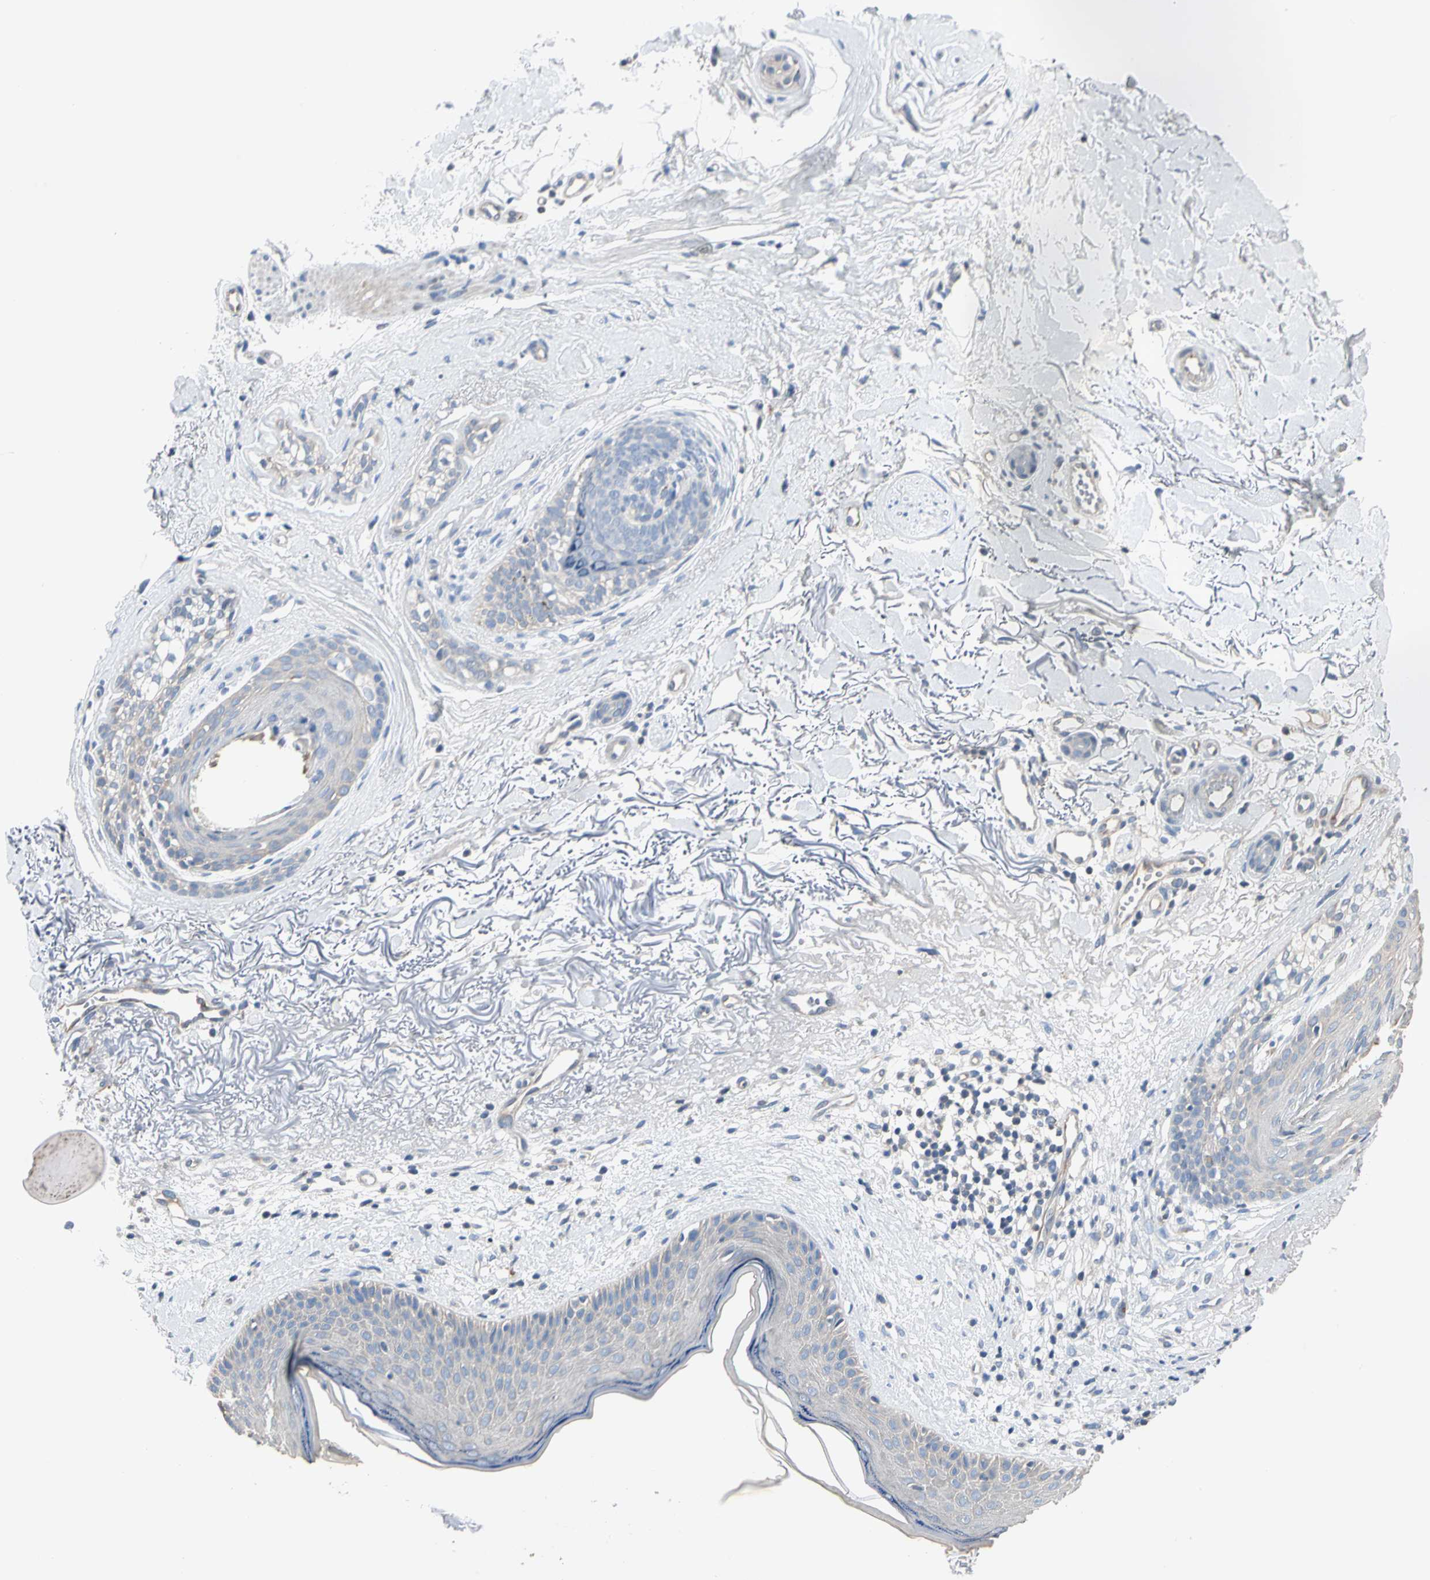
{"staining": {"intensity": "weak", "quantity": "<25%", "location": "cytoplasmic/membranous"}, "tissue": "skin cancer", "cell_type": "Tumor cells", "image_type": "cancer", "snomed": [{"axis": "morphology", "description": "Normal tissue, NOS"}, {"axis": "morphology", "description": "Basal cell carcinoma"}, {"axis": "topography", "description": "Skin"}], "caption": "Immunohistochemical staining of human skin cancer (basal cell carcinoma) reveals no significant positivity in tumor cells.", "gene": "GPR153", "patient": {"sex": "female", "age": 70}}